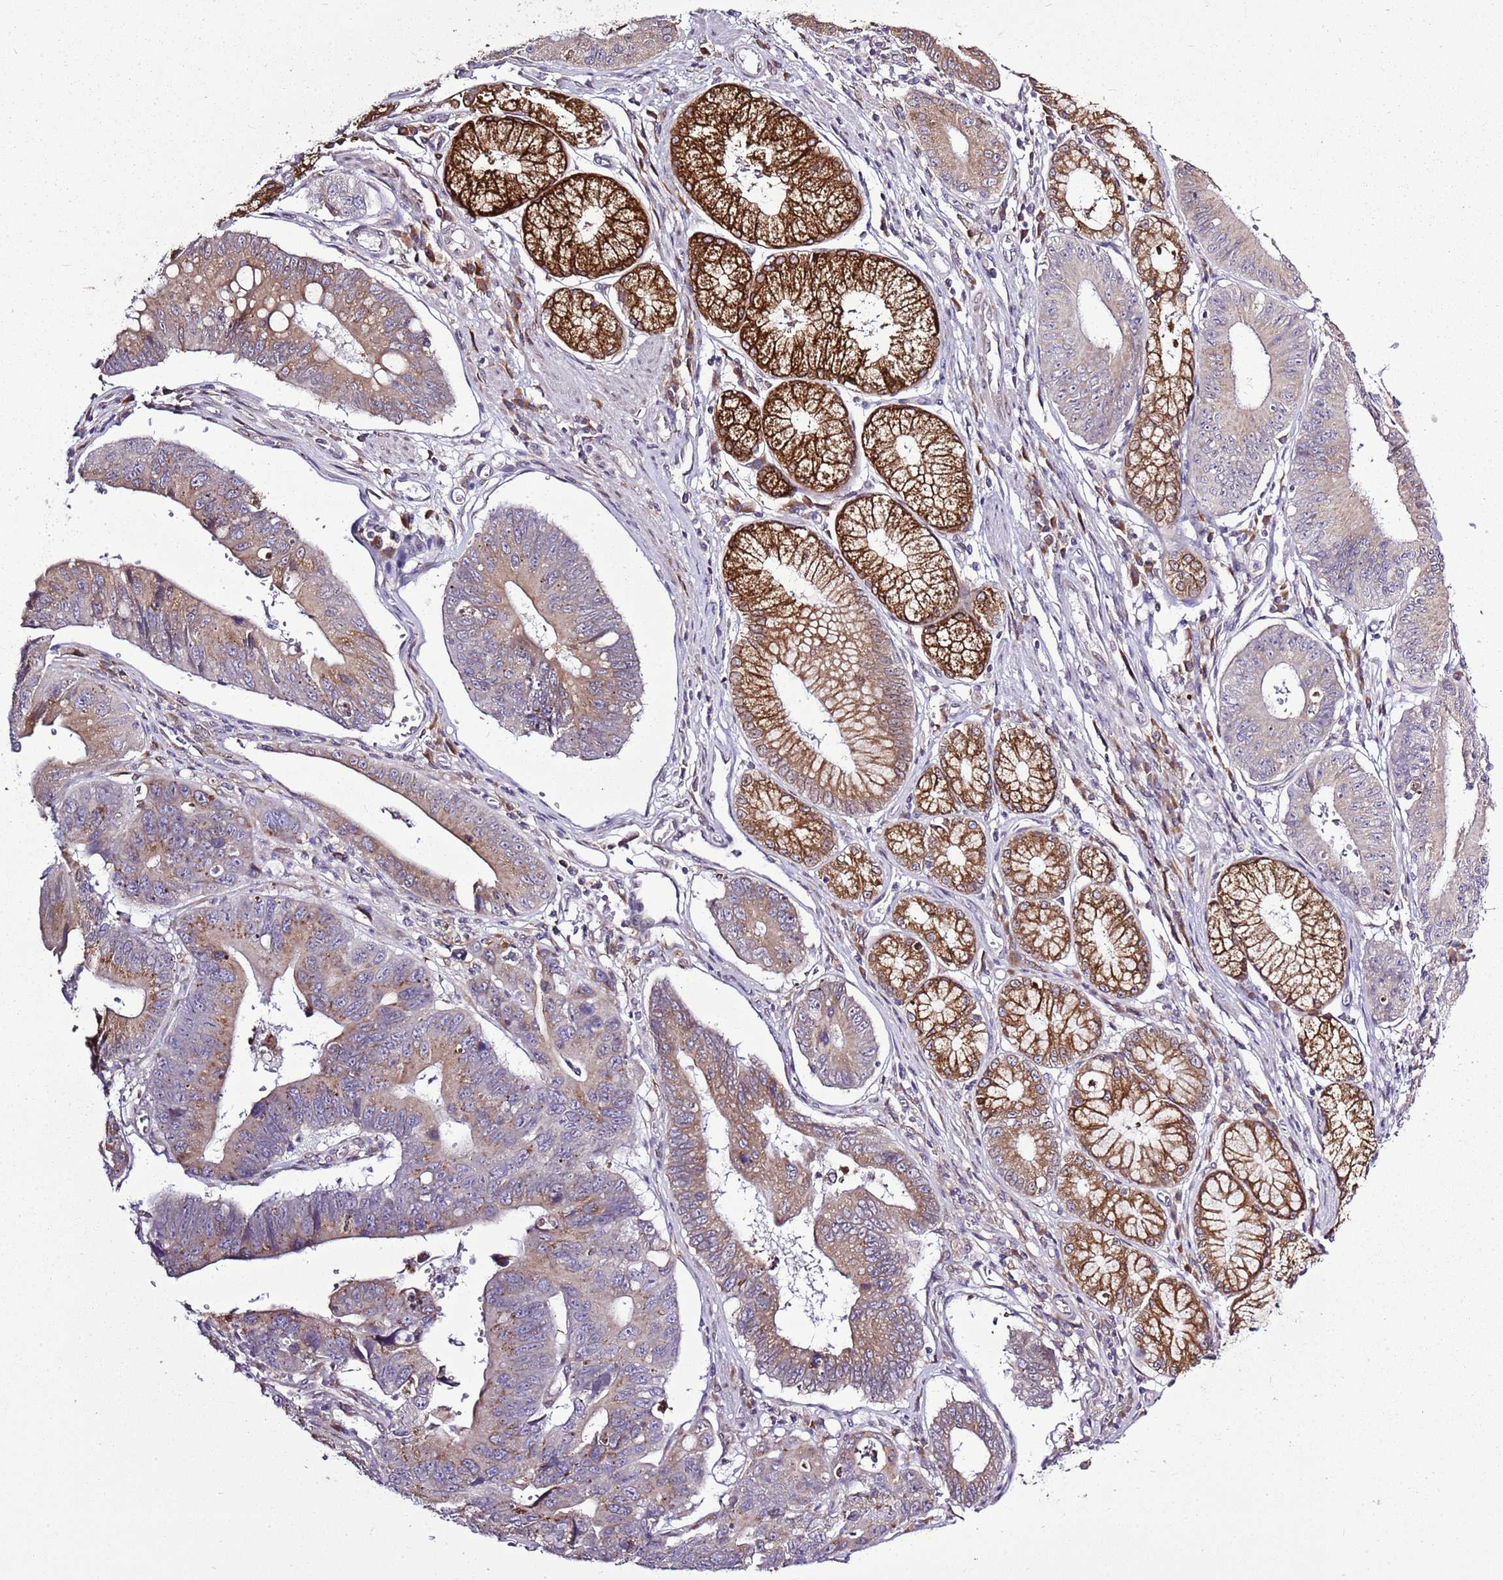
{"staining": {"intensity": "moderate", "quantity": "25%-75%", "location": "cytoplasmic/membranous"}, "tissue": "stomach cancer", "cell_type": "Tumor cells", "image_type": "cancer", "snomed": [{"axis": "morphology", "description": "Adenocarcinoma, NOS"}, {"axis": "topography", "description": "Stomach"}], "caption": "Protein expression by IHC demonstrates moderate cytoplasmic/membranous staining in approximately 25%-75% of tumor cells in stomach adenocarcinoma.", "gene": "TMED10", "patient": {"sex": "male", "age": 59}}